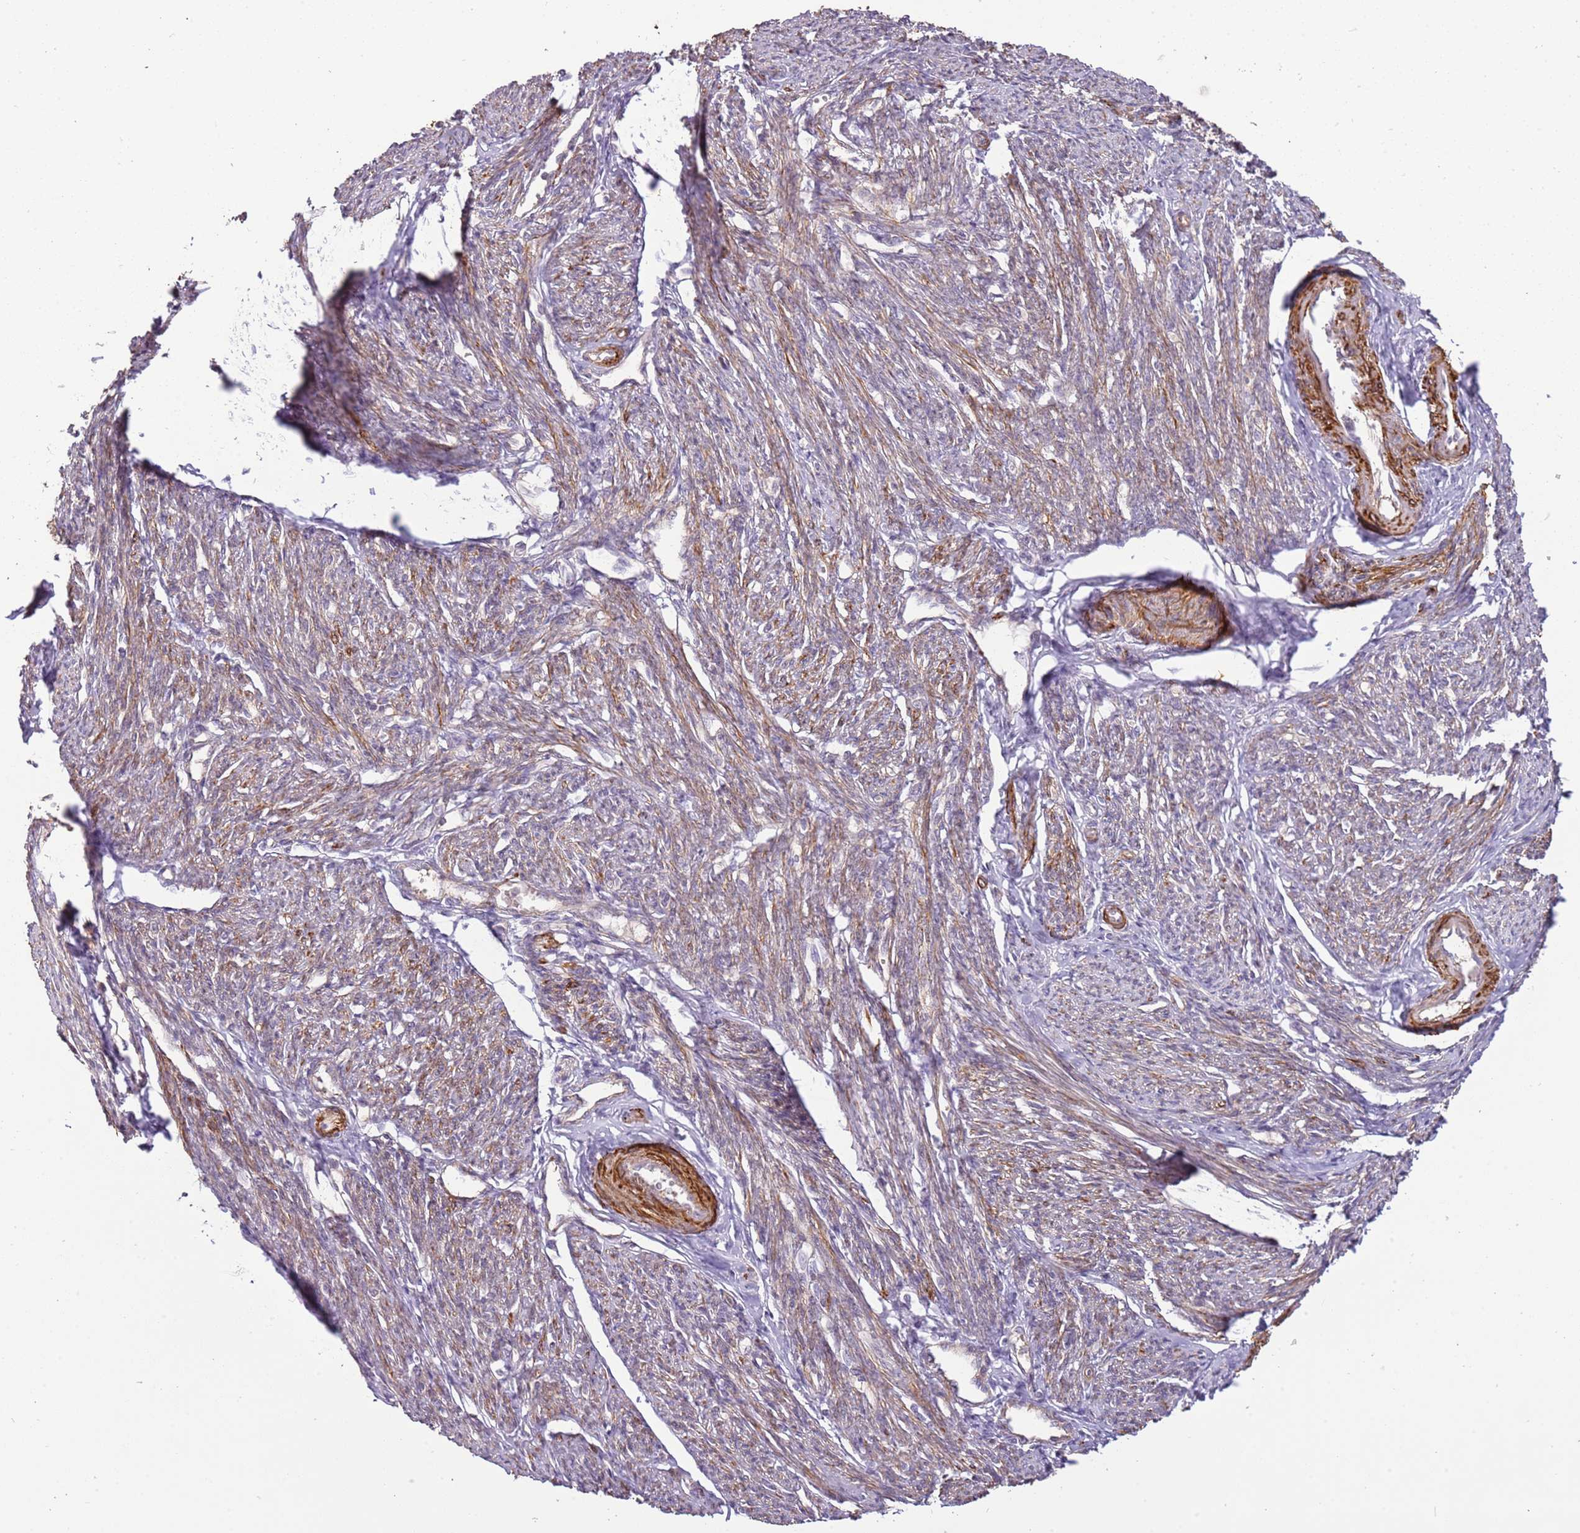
{"staining": {"intensity": "strong", "quantity": "25%-75%", "location": "cytoplasmic/membranous"}, "tissue": "smooth muscle", "cell_type": "Smooth muscle cells", "image_type": "normal", "snomed": [{"axis": "morphology", "description": "Normal tissue, NOS"}, {"axis": "topography", "description": "Smooth muscle"}, {"axis": "topography", "description": "Uterus"}], "caption": "Smooth muscle cells exhibit high levels of strong cytoplasmic/membranous expression in approximately 25%-75% of cells in unremarkable smooth muscle.", "gene": "RNF128", "patient": {"sex": "female", "age": 59}}